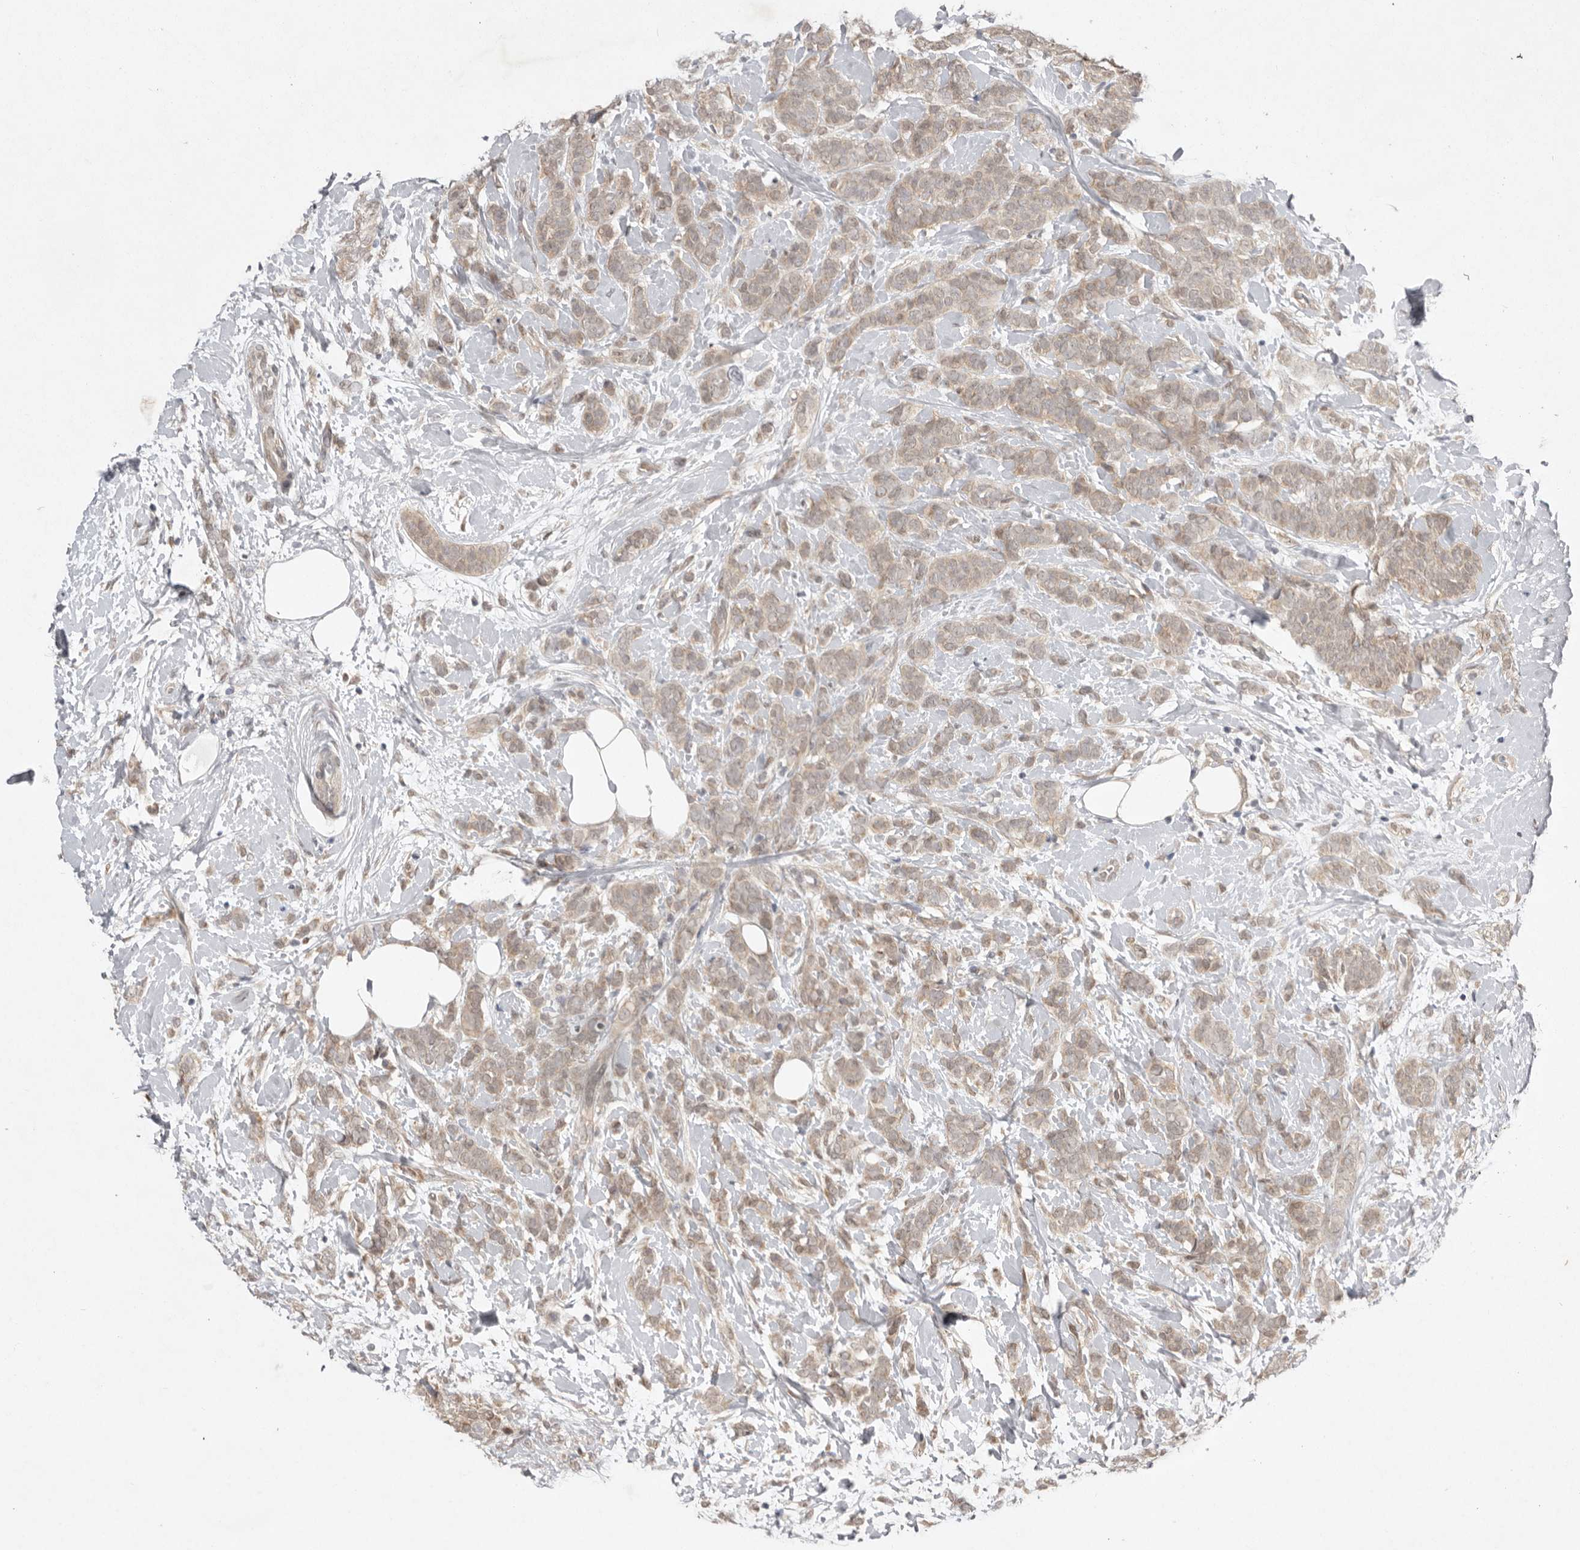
{"staining": {"intensity": "weak", "quantity": ">75%", "location": "cytoplasmic/membranous"}, "tissue": "breast cancer", "cell_type": "Tumor cells", "image_type": "cancer", "snomed": [{"axis": "morphology", "description": "Lobular carcinoma, in situ"}, {"axis": "morphology", "description": "Lobular carcinoma"}, {"axis": "topography", "description": "Breast"}], "caption": "Immunohistochemical staining of breast lobular carcinoma exhibits low levels of weak cytoplasmic/membranous protein expression in approximately >75% of tumor cells.", "gene": "NSUN4", "patient": {"sex": "female", "age": 41}}